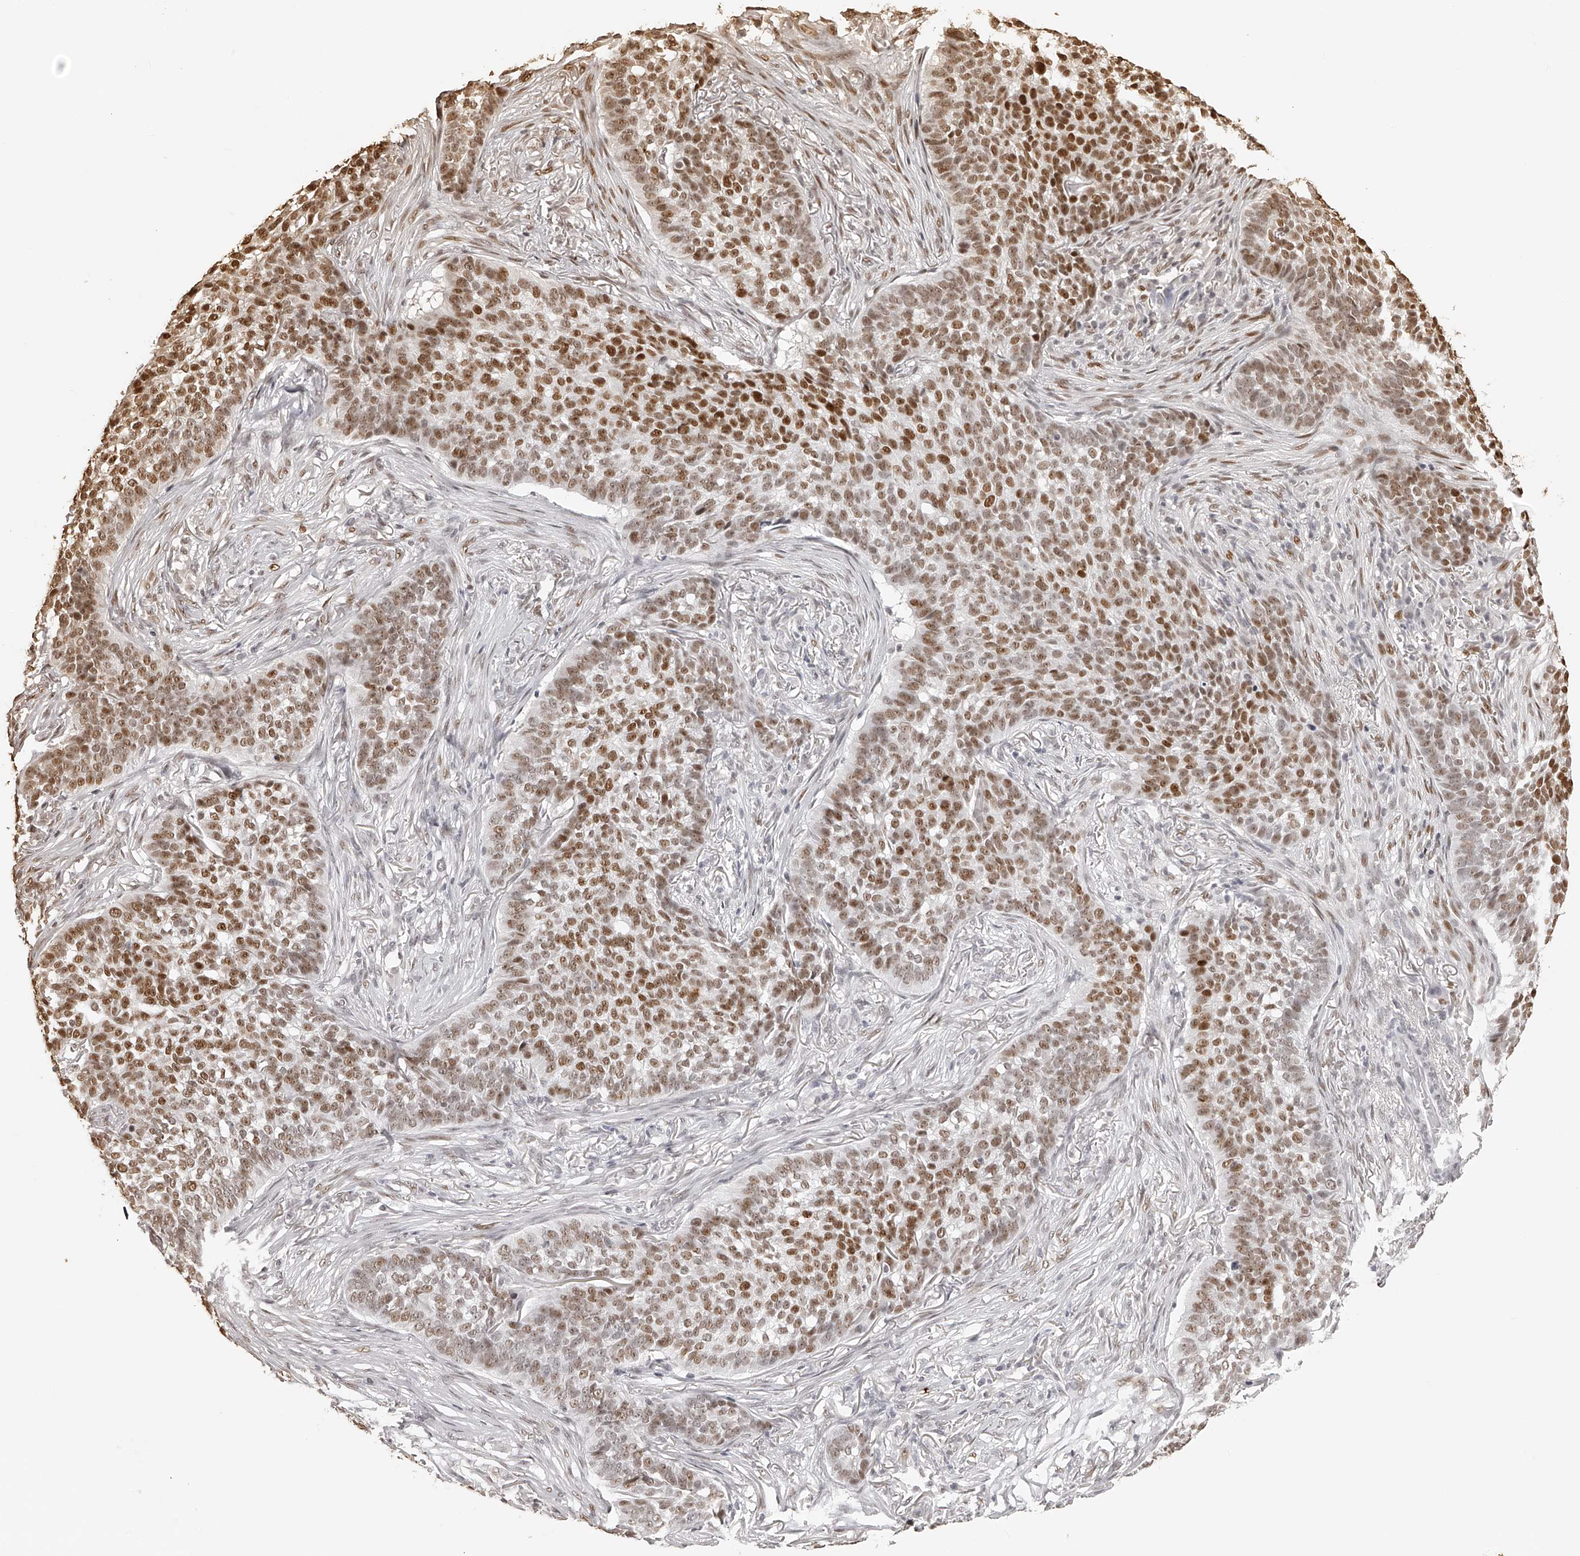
{"staining": {"intensity": "moderate", "quantity": ">75%", "location": "nuclear"}, "tissue": "skin cancer", "cell_type": "Tumor cells", "image_type": "cancer", "snomed": [{"axis": "morphology", "description": "Basal cell carcinoma"}, {"axis": "topography", "description": "Skin"}], "caption": "A brown stain labels moderate nuclear staining of a protein in basal cell carcinoma (skin) tumor cells.", "gene": "ZNF503", "patient": {"sex": "male", "age": 85}}